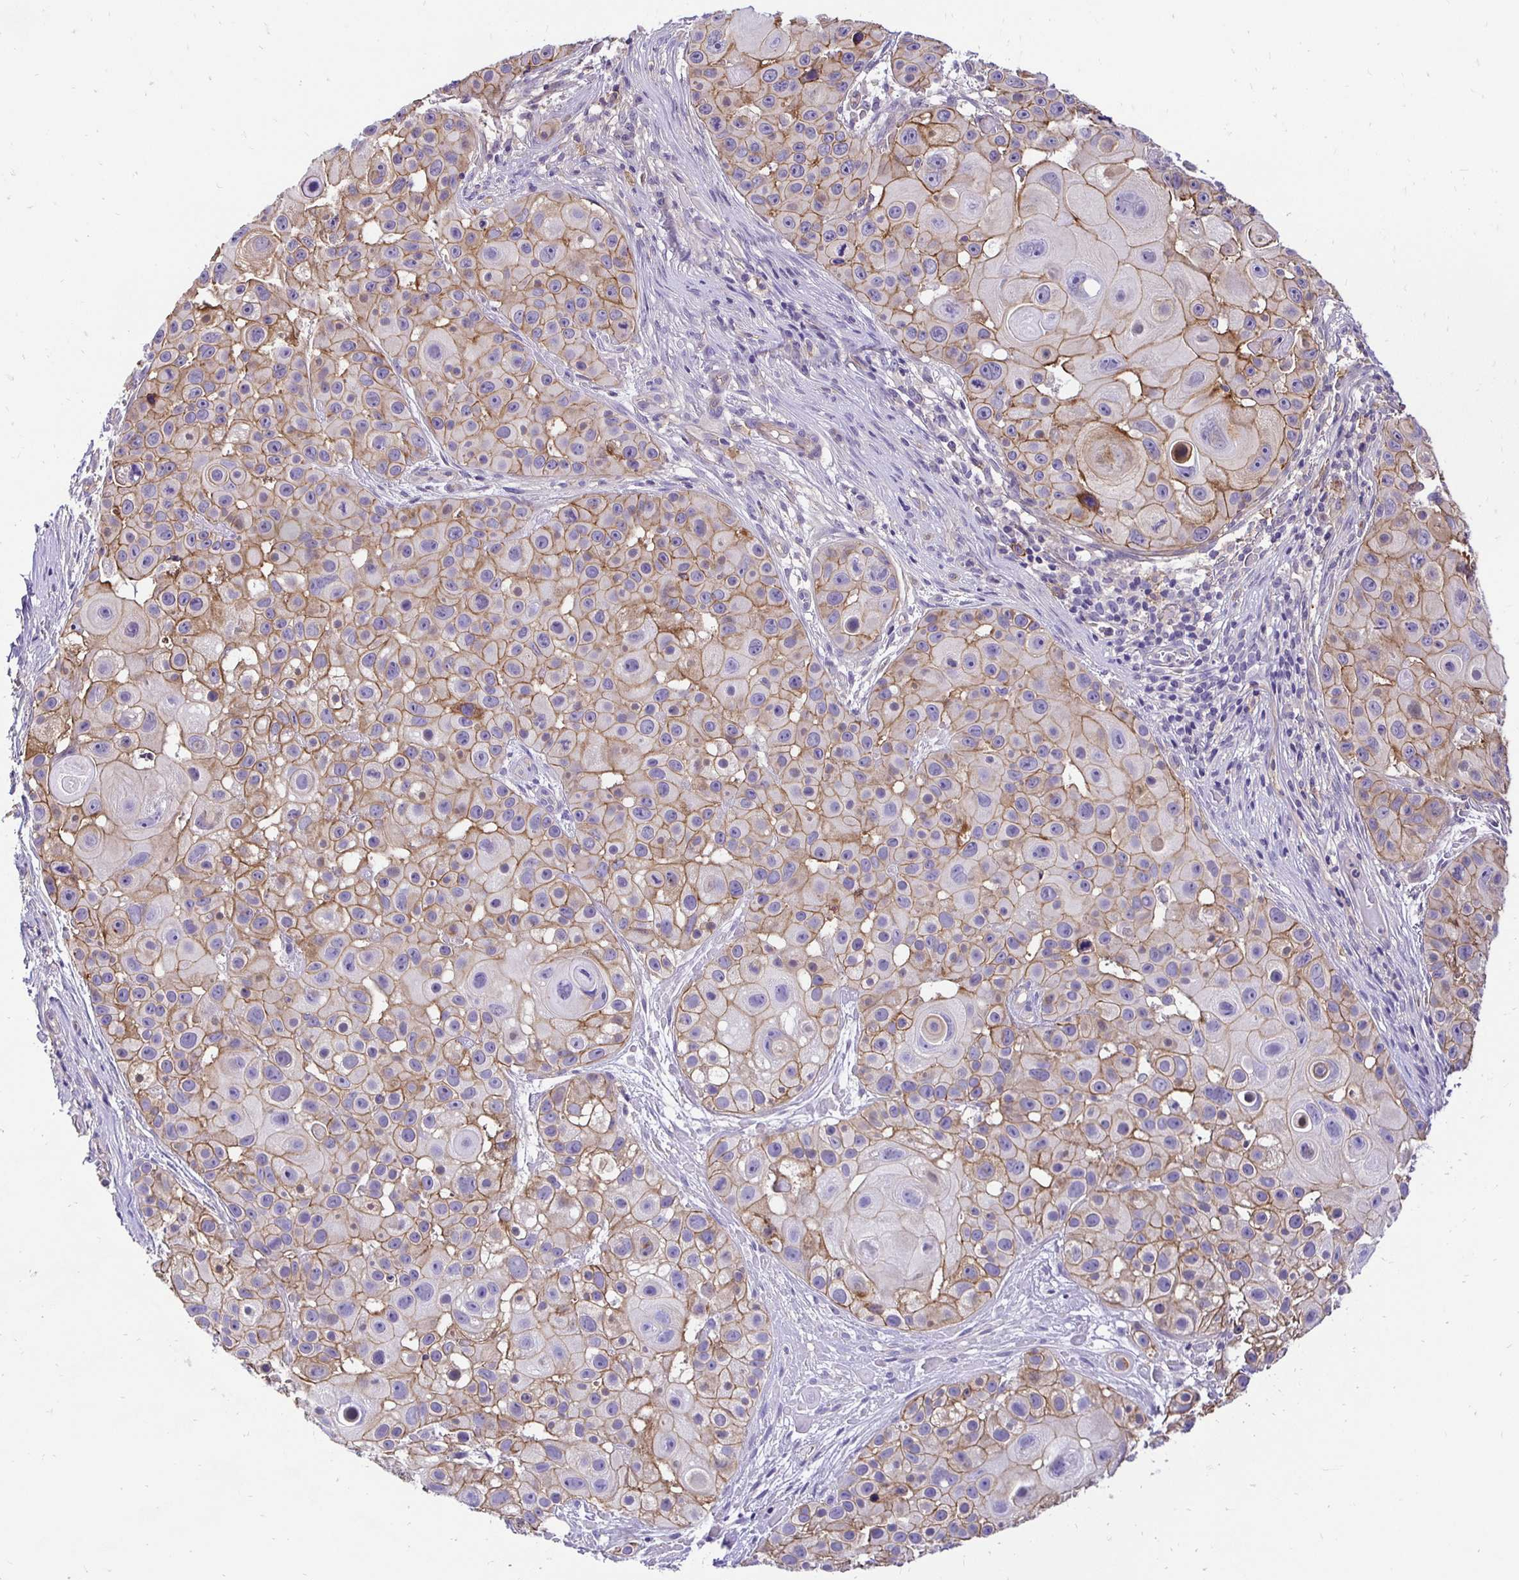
{"staining": {"intensity": "moderate", "quantity": ">75%", "location": "cytoplasmic/membranous"}, "tissue": "skin cancer", "cell_type": "Tumor cells", "image_type": "cancer", "snomed": [{"axis": "morphology", "description": "Squamous cell carcinoma, NOS"}, {"axis": "topography", "description": "Skin"}], "caption": "There is medium levels of moderate cytoplasmic/membranous expression in tumor cells of skin cancer (squamous cell carcinoma), as demonstrated by immunohistochemical staining (brown color).", "gene": "SLC9A1", "patient": {"sex": "male", "age": 92}}